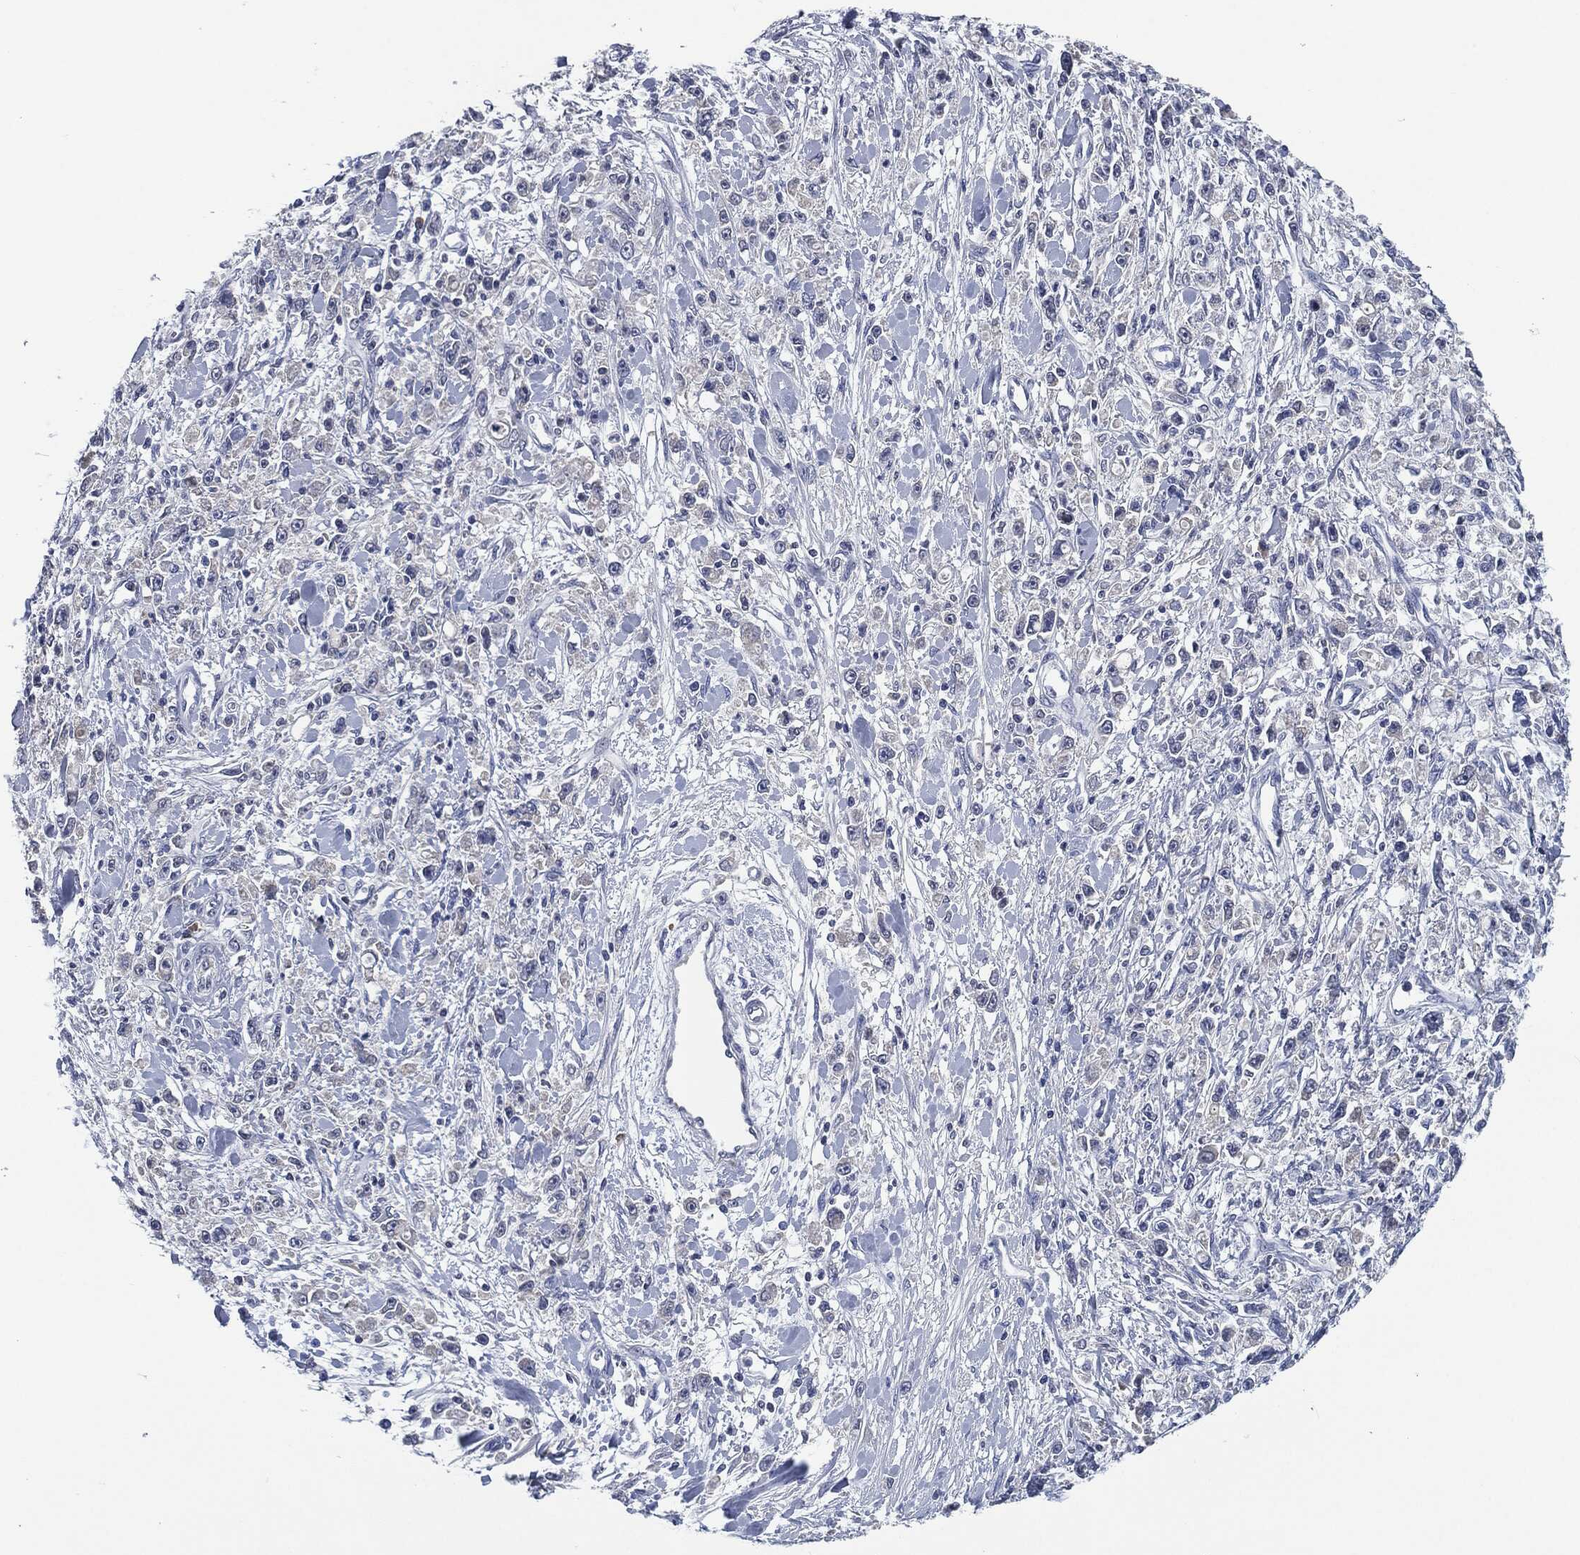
{"staining": {"intensity": "negative", "quantity": "none", "location": "none"}, "tissue": "stomach cancer", "cell_type": "Tumor cells", "image_type": "cancer", "snomed": [{"axis": "morphology", "description": "Adenocarcinoma, NOS"}, {"axis": "topography", "description": "Stomach"}], "caption": "This photomicrograph is of stomach cancer (adenocarcinoma) stained with immunohistochemistry to label a protein in brown with the nuclei are counter-stained blue. There is no positivity in tumor cells. The staining is performed using DAB (3,3'-diaminobenzidine) brown chromogen with nuclei counter-stained in using hematoxylin.", "gene": "IL2RG", "patient": {"sex": "female", "age": 59}}